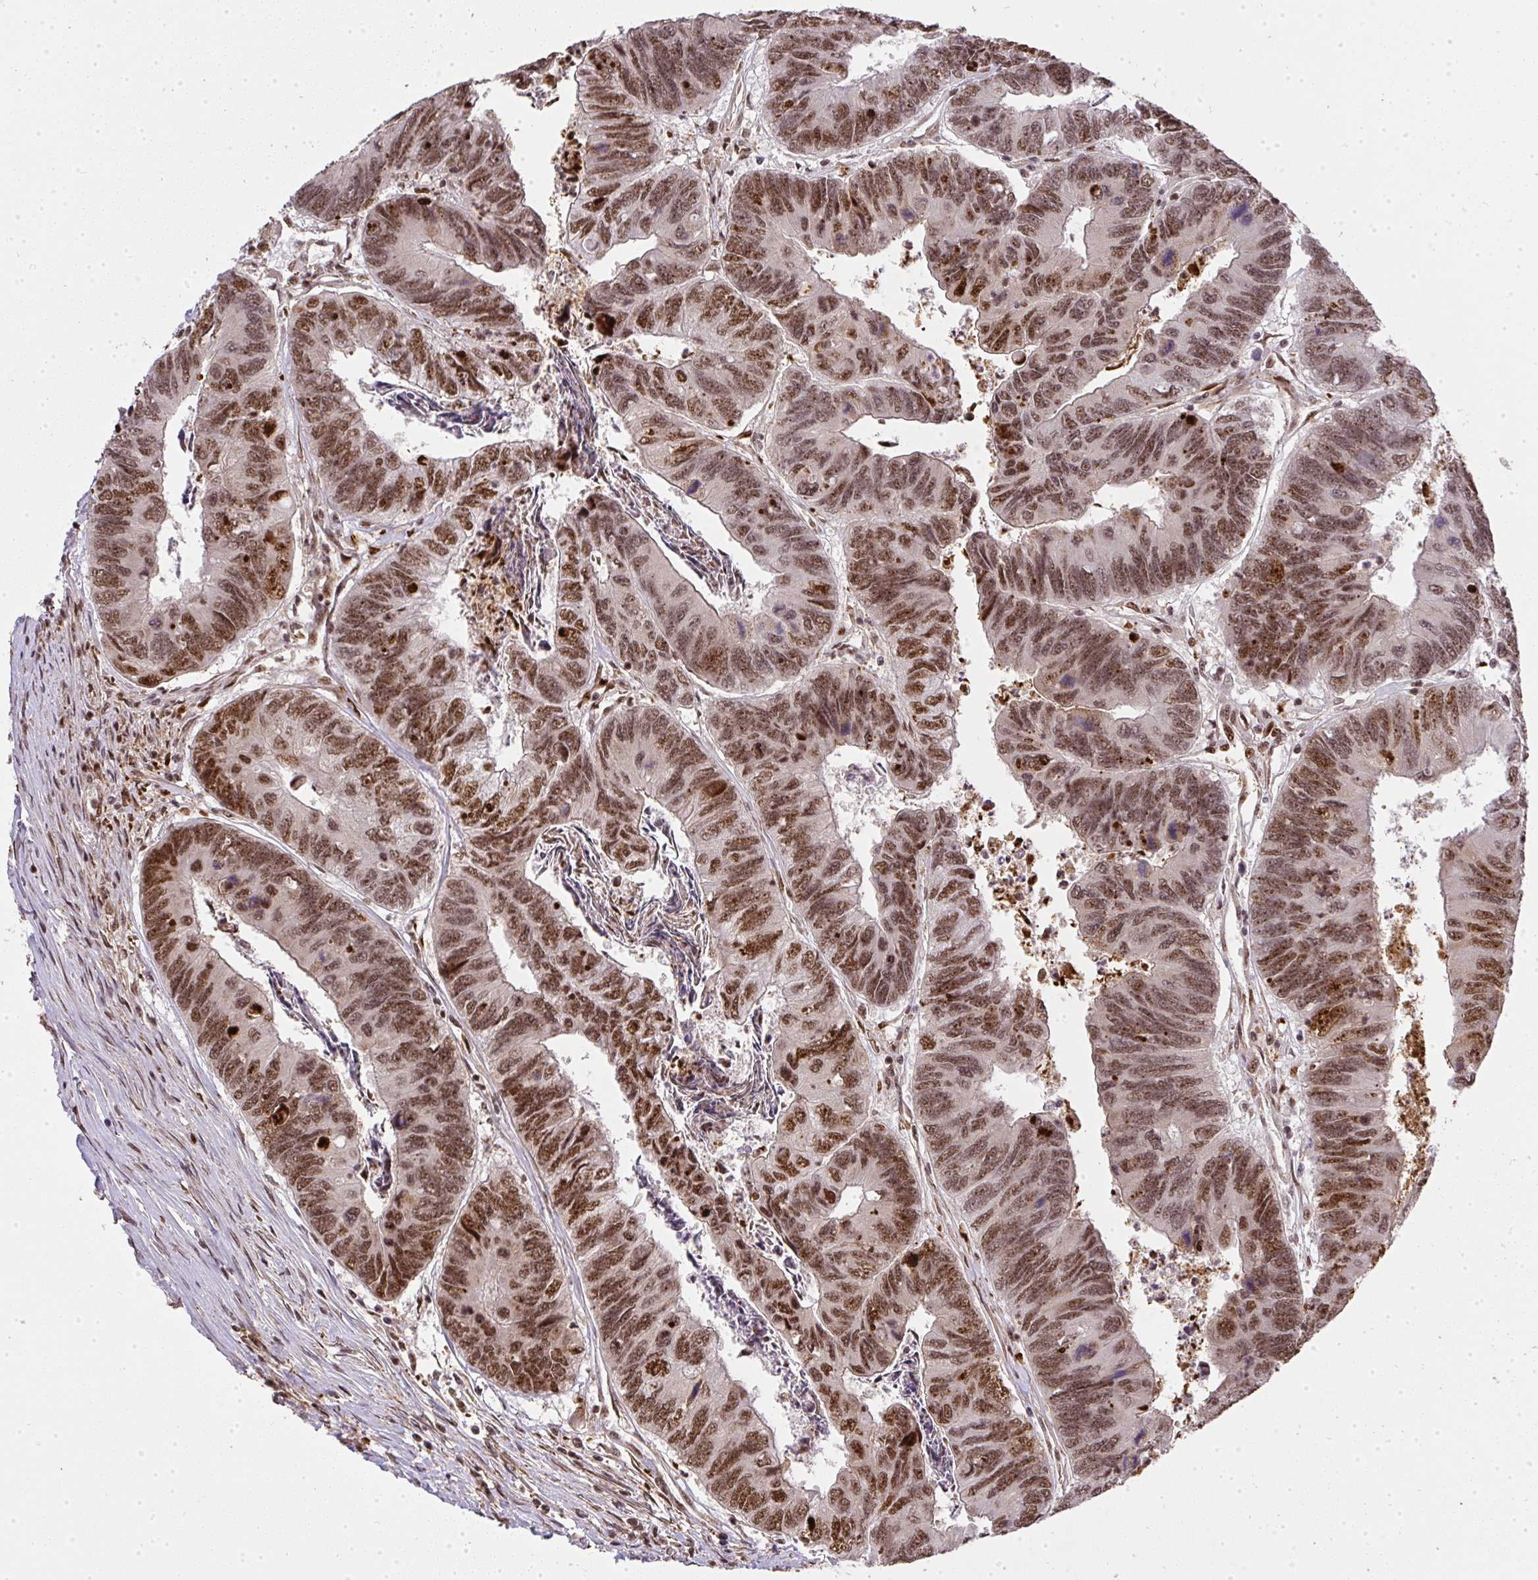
{"staining": {"intensity": "moderate", "quantity": ">75%", "location": "nuclear"}, "tissue": "colorectal cancer", "cell_type": "Tumor cells", "image_type": "cancer", "snomed": [{"axis": "morphology", "description": "Adenocarcinoma, NOS"}, {"axis": "topography", "description": "Colon"}], "caption": "An image showing moderate nuclear positivity in approximately >75% of tumor cells in colorectal cancer (adenocarcinoma), as visualized by brown immunohistochemical staining.", "gene": "U2AF1", "patient": {"sex": "female", "age": 67}}